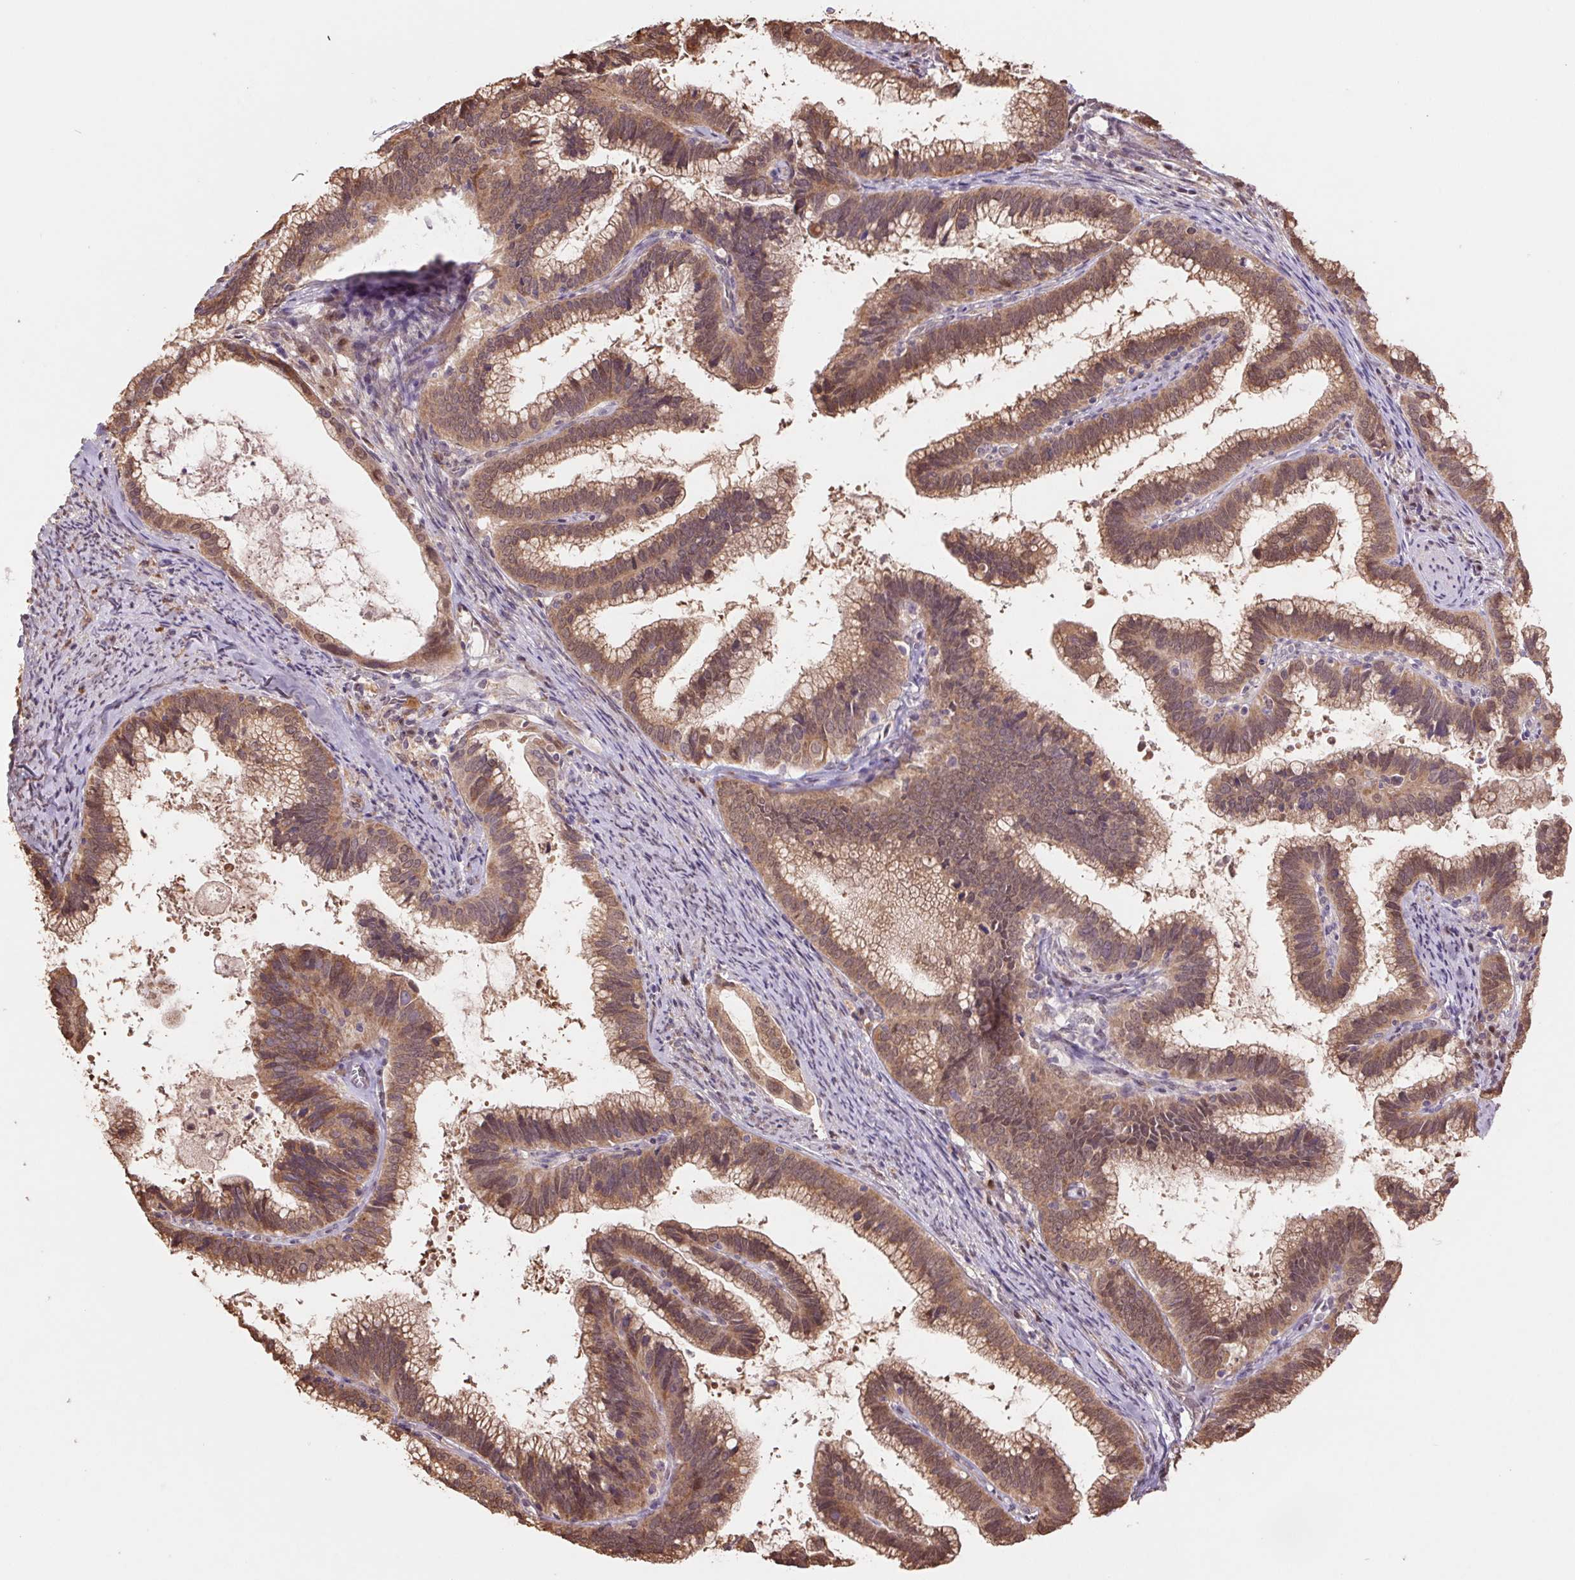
{"staining": {"intensity": "moderate", "quantity": ">75%", "location": "cytoplasmic/membranous,nuclear"}, "tissue": "cervical cancer", "cell_type": "Tumor cells", "image_type": "cancer", "snomed": [{"axis": "morphology", "description": "Adenocarcinoma, NOS"}, {"axis": "topography", "description": "Cervix"}], "caption": "Immunohistochemistry (DAB (3,3'-diaminobenzidine)) staining of human adenocarcinoma (cervical) reveals moderate cytoplasmic/membranous and nuclear protein staining in approximately >75% of tumor cells. (Brightfield microscopy of DAB IHC at high magnification).", "gene": "CUTA", "patient": {"sex": "female", "age": 61}}